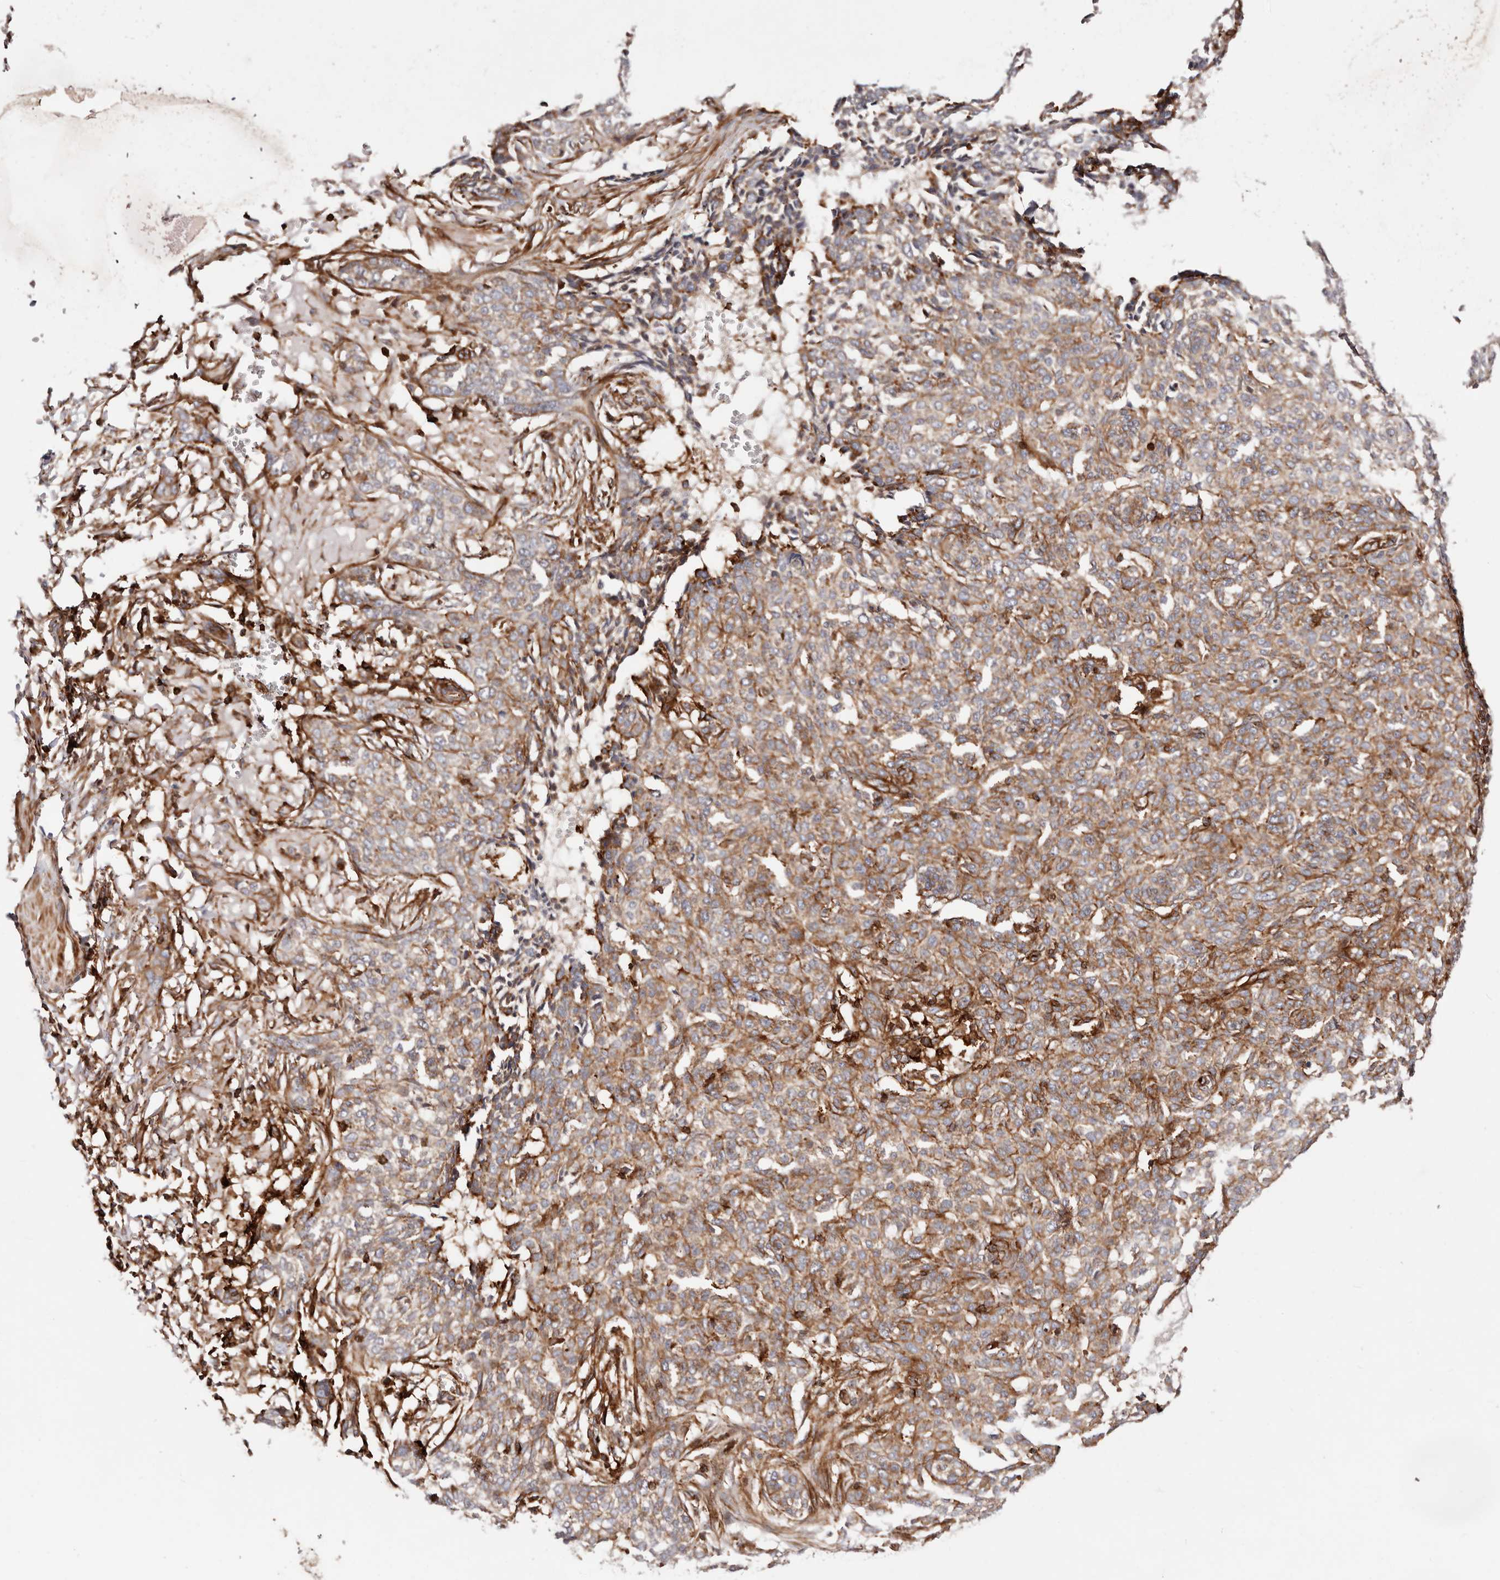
{"staining": {"intensity": "moderate", "quantity": ">75%", "location": "cytoplasmic/membranous"}, "tissue": "skin cancer", "cell_type": "Tumor cells", "image_type": "cancer", "snomed": [{"axis": "morphology", "description": "Basal cell carcinoma"}, {"axis": "topography", "description": "Skin"}], "caption": "About >75% of tumor cells in skin basal cell carcinoma demonstrate moderate cytoplasmic/membranous protein positivity as visualized by brown immunohistochemical staining.", "gene": "PTPN22", "patient": {"sex": "male", "age": 85}}